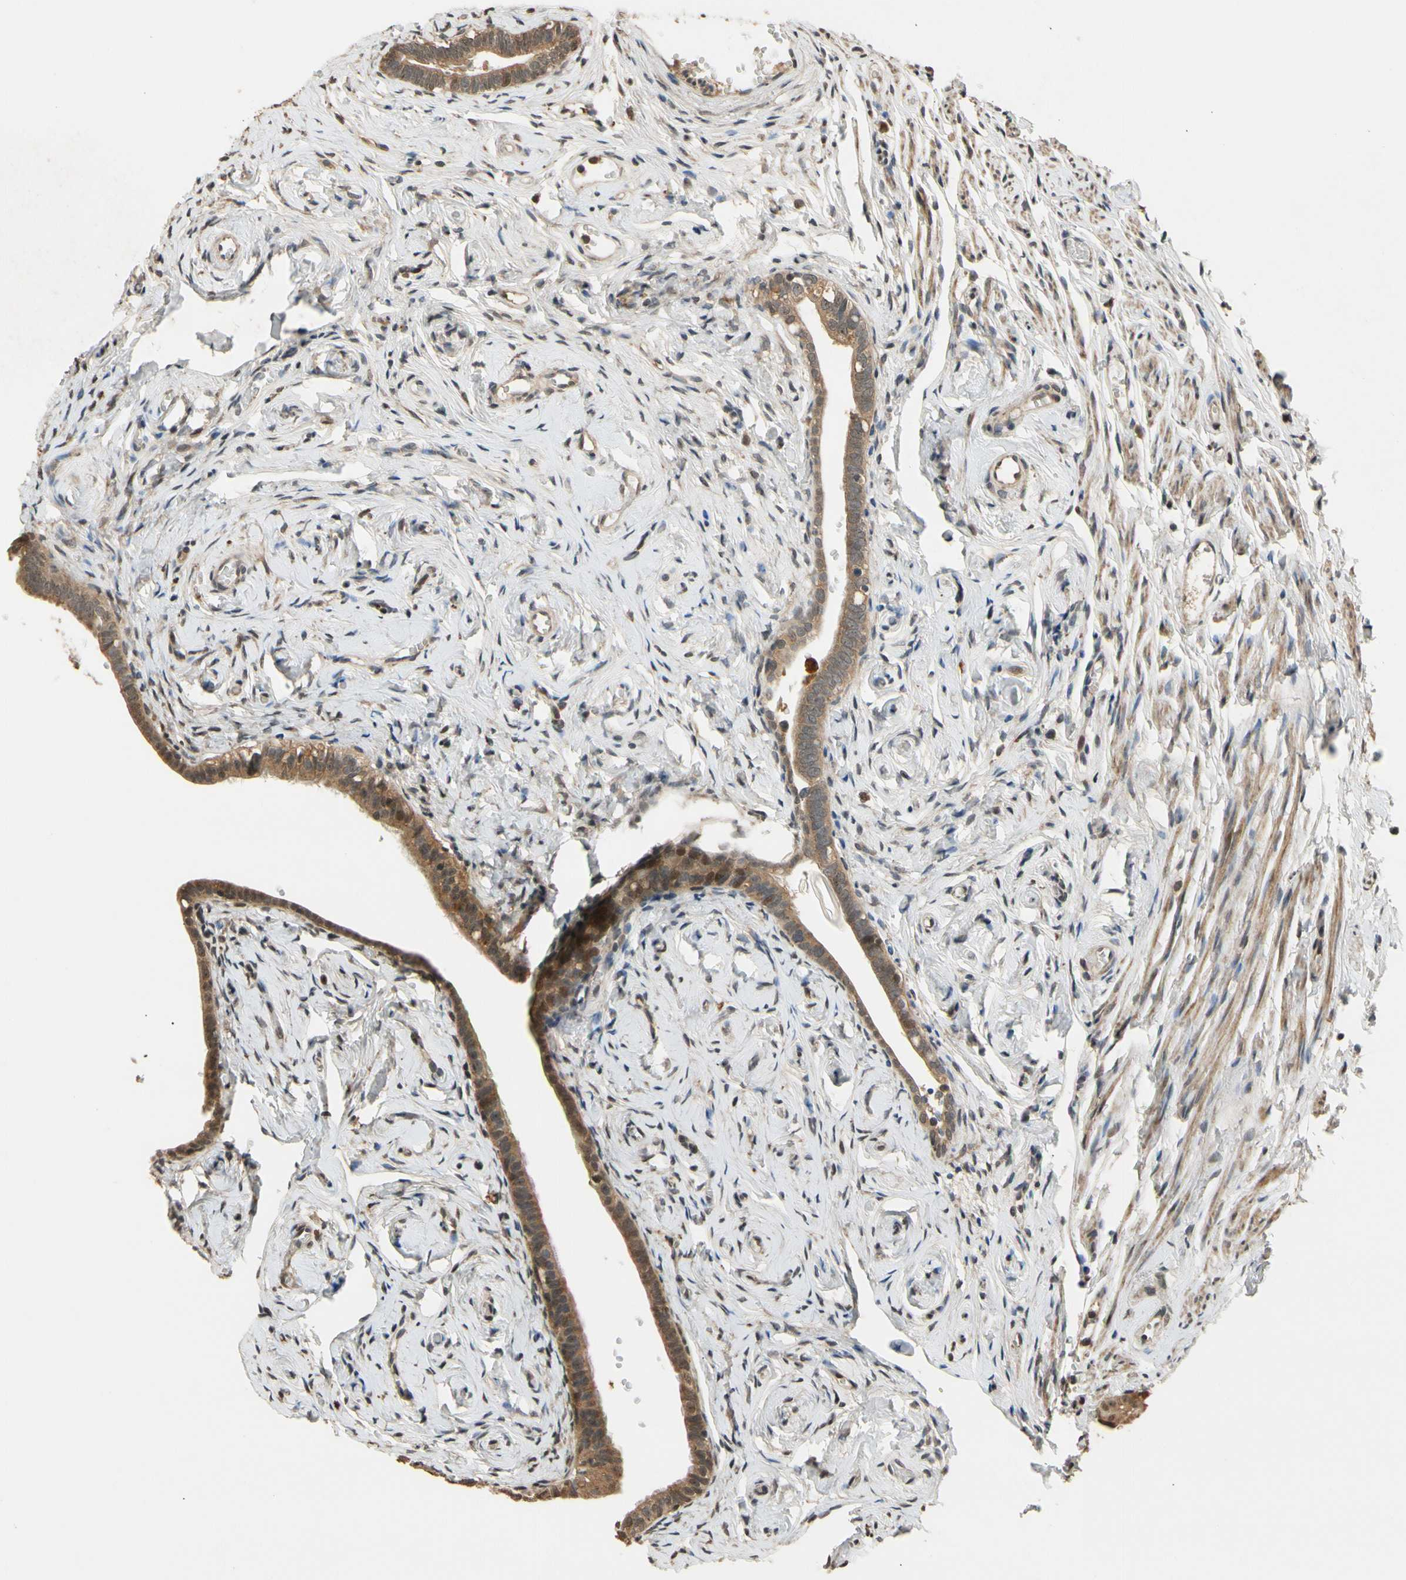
{"staining": {"intensity": "moderate", "quantity": ">75%", "location": "cytoplasmic/membranous"}, "tissue": "fallopian tube", "cell_type": "Glandular cells", "image_type": "normal", "snomed": [{"axis": "morphology", "description": "Normal tissue, NOS"}, {"axis": "topography", "description": "Fallopian tube"}], "caption": "The image demonstrates immunohistochemical staining of unremarkable fallopian tube. There is moderate cytoplasmic/membranous expression is appreciated in about >75% of glandular cells. The staining was performed using DAB to visualize the protein expression in brown, while the nuclei were stained in blue with hematoxylin (Magnification: 20x).", "gene": "TMEM230", "patient": {"sex": "female", "age": 71}}